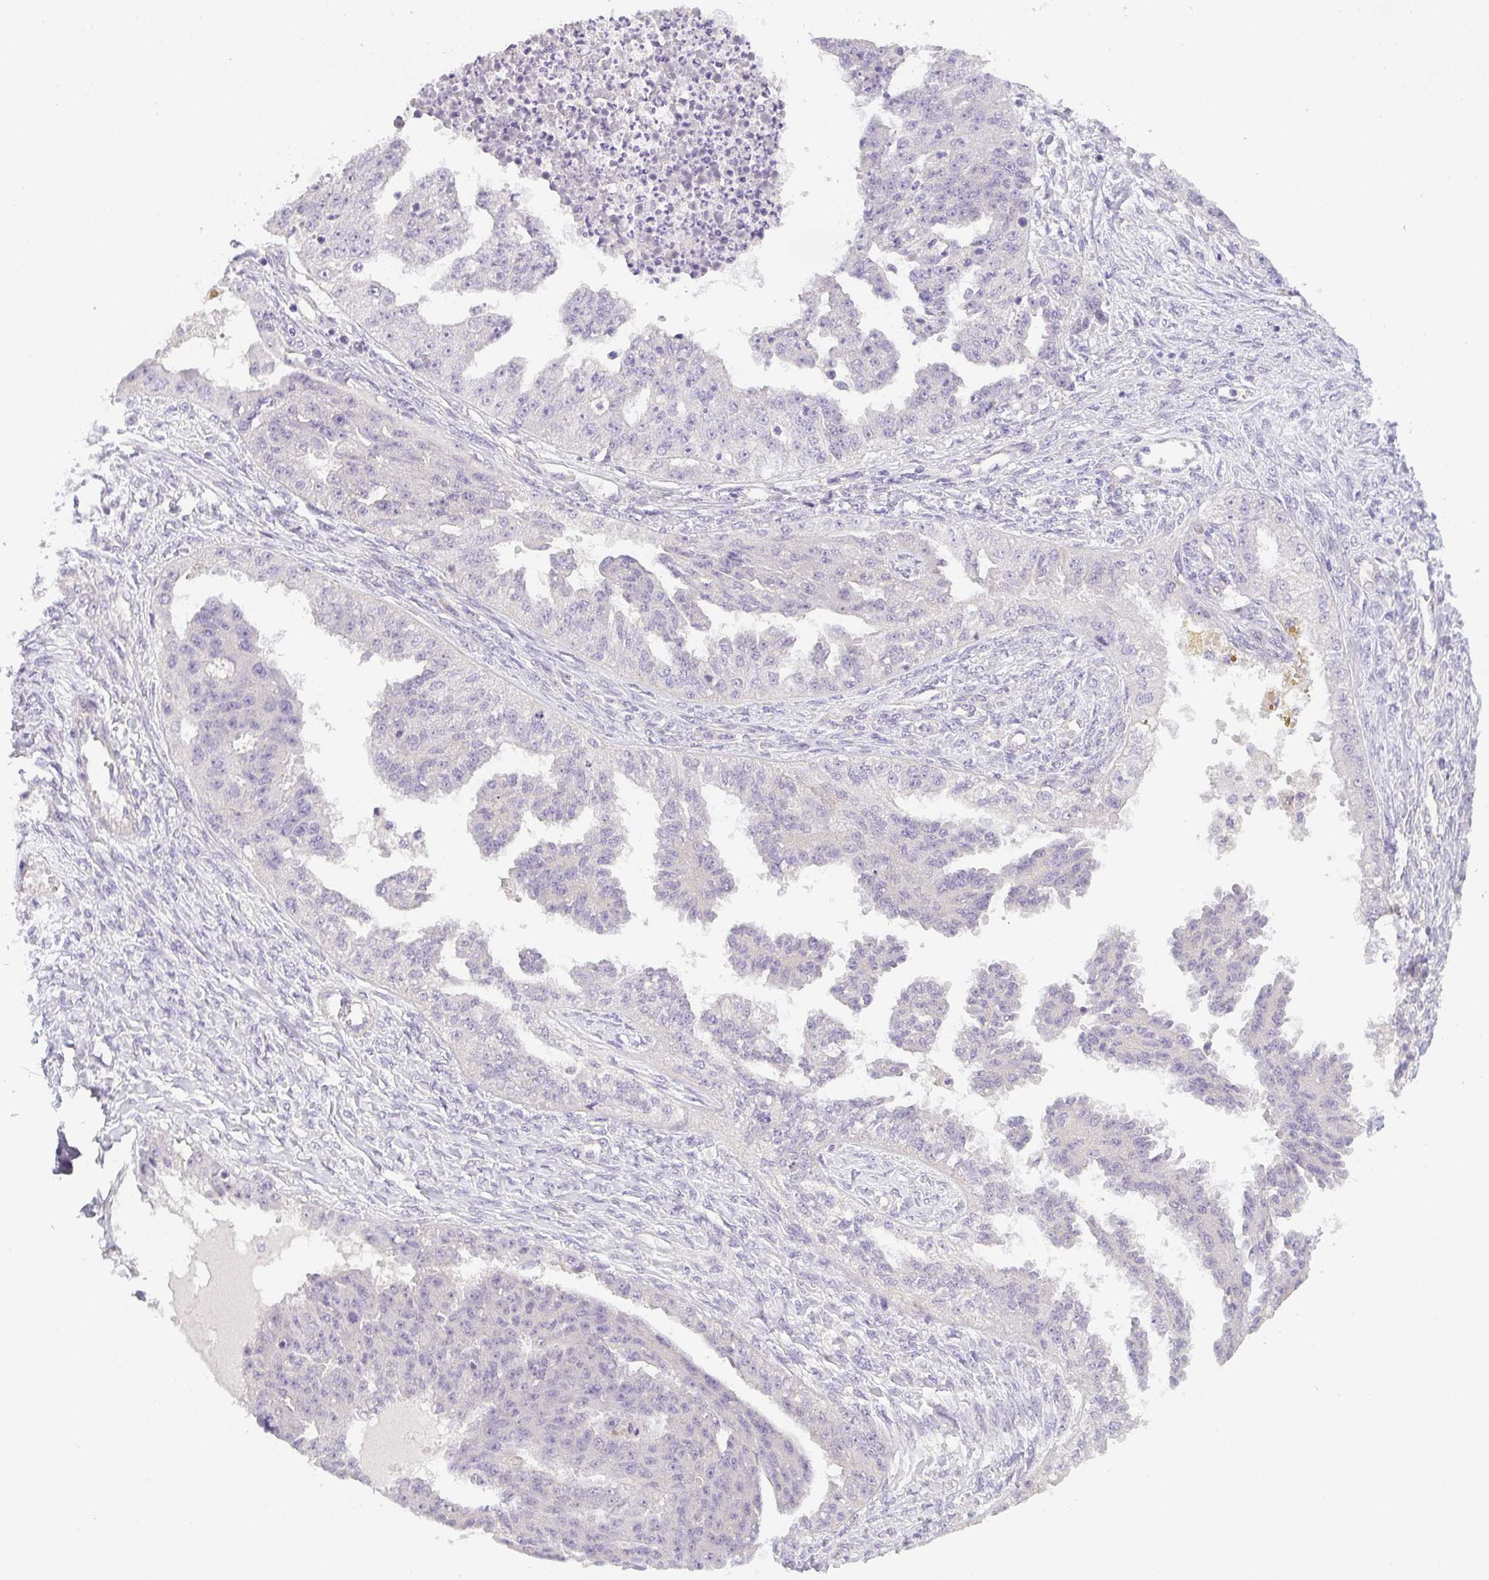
{"staining": {"intensity": "negative", "quantity": "none", "location": "none"}, "tissue": "ovarian cancer", "cell_type": "Tumor cells", "image_type": "cancer", "snomed": [{"axis": "morphology", "description": "Cystadenocarcinoma, serous, NOS"}, {"axis": "topography", "description": "Ovary"}], "caption": "This is an IHC micrograph of ovarian cancer (serous cystadenocarcinoma). There is no staining in tumor cells.", "gene": "FILIP1", "patient": {"sex": "female", "age": 58}}